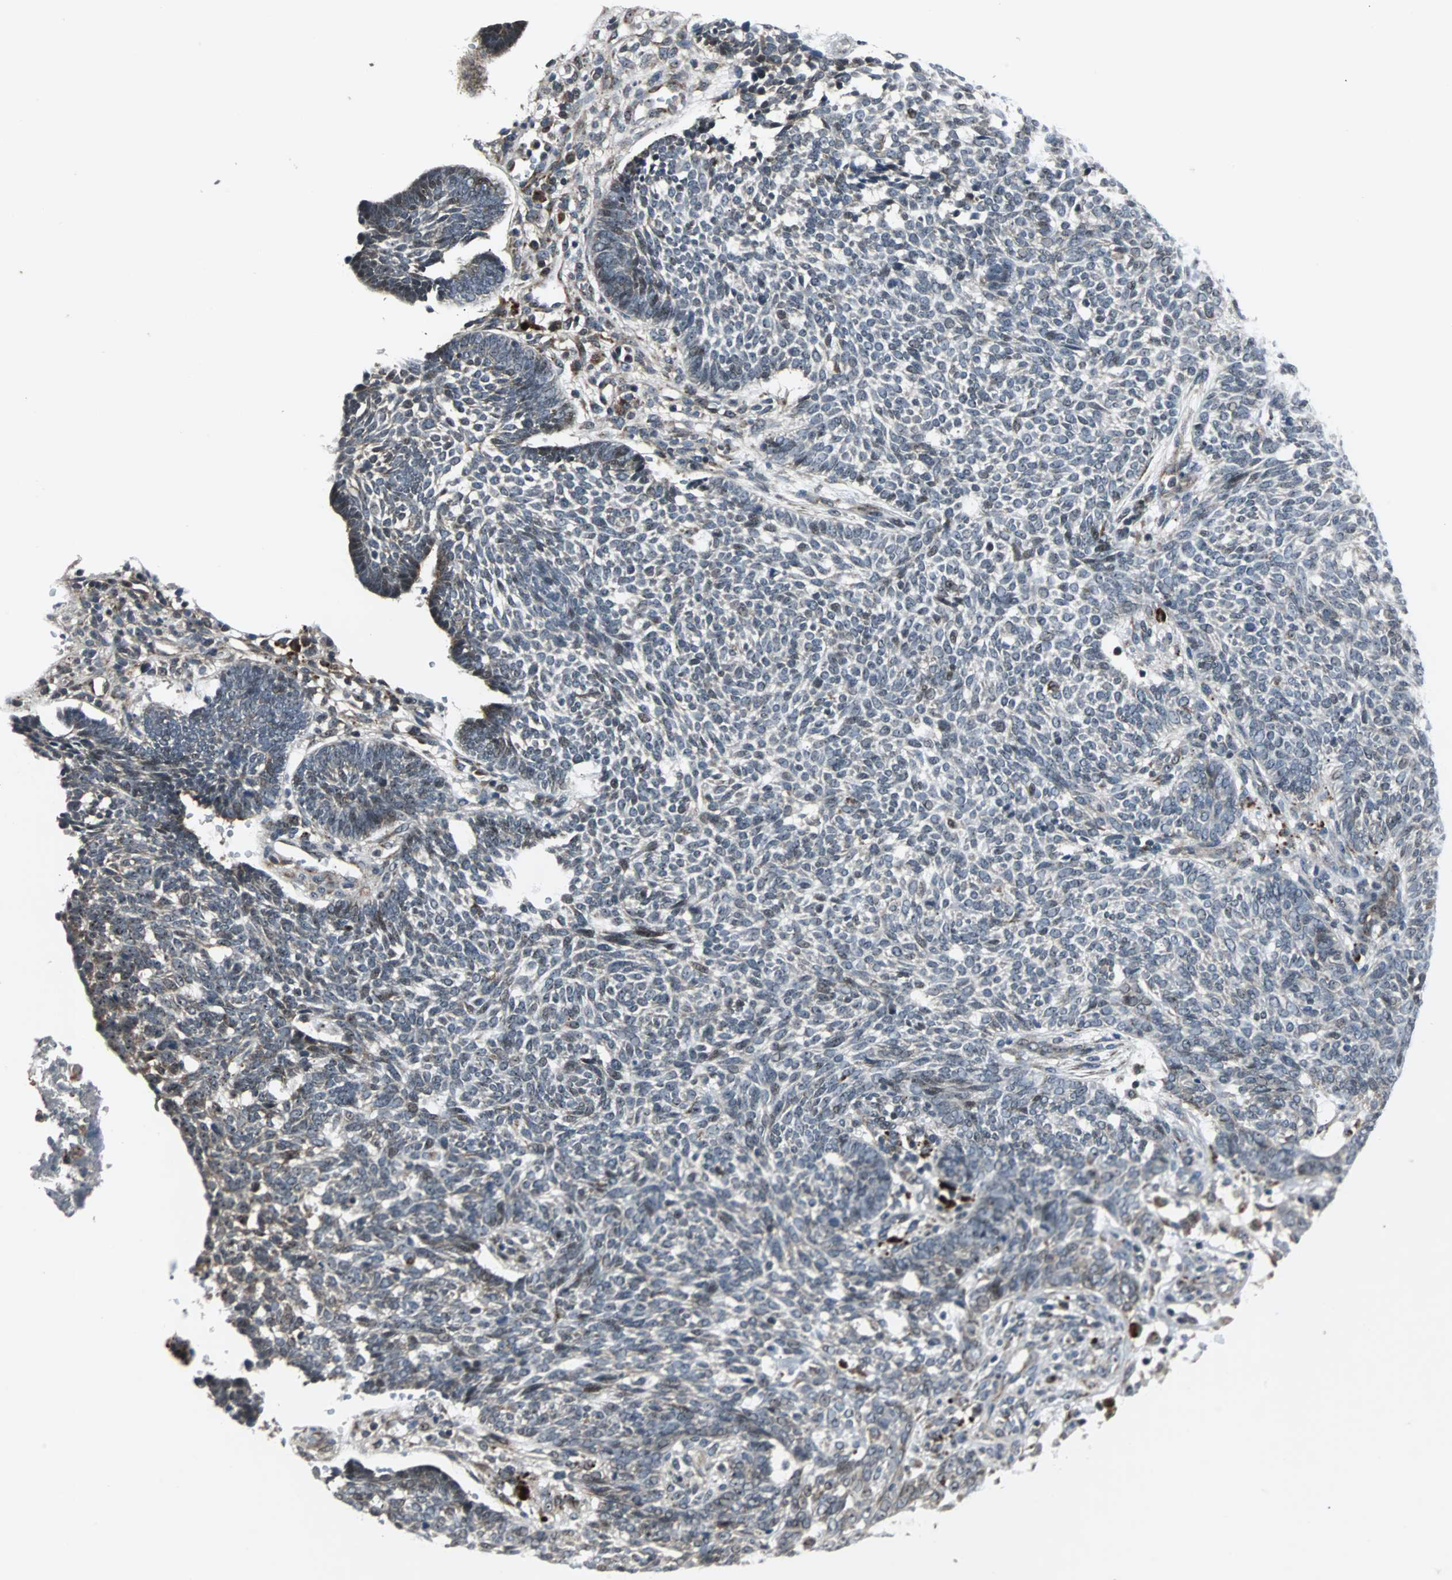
{"staining": {"intensity": "moderate", "quantity": "<25%", "location": "cytoplasmic/membranous"}, "tissue": "skin cancer", "cell_type": "Tumor cells", "image_type": "cancer", "snomed": [{"axis": "morphology", "description": "Normal tissue, NOS"}, {"axis": "morphology", "description": "Basal cell carcinoma"}, {"axis": "topography", "description": "Skin"}], "caption": "Human skin cancer (basal cell carcinoma) stained for a protein (brown) exhibits moderate cytoplasmic/membranous positive expression in approximately <25% of tumor cells.", "gene": "MRPL40", "patient": {"sex": "male", "age": 87}}